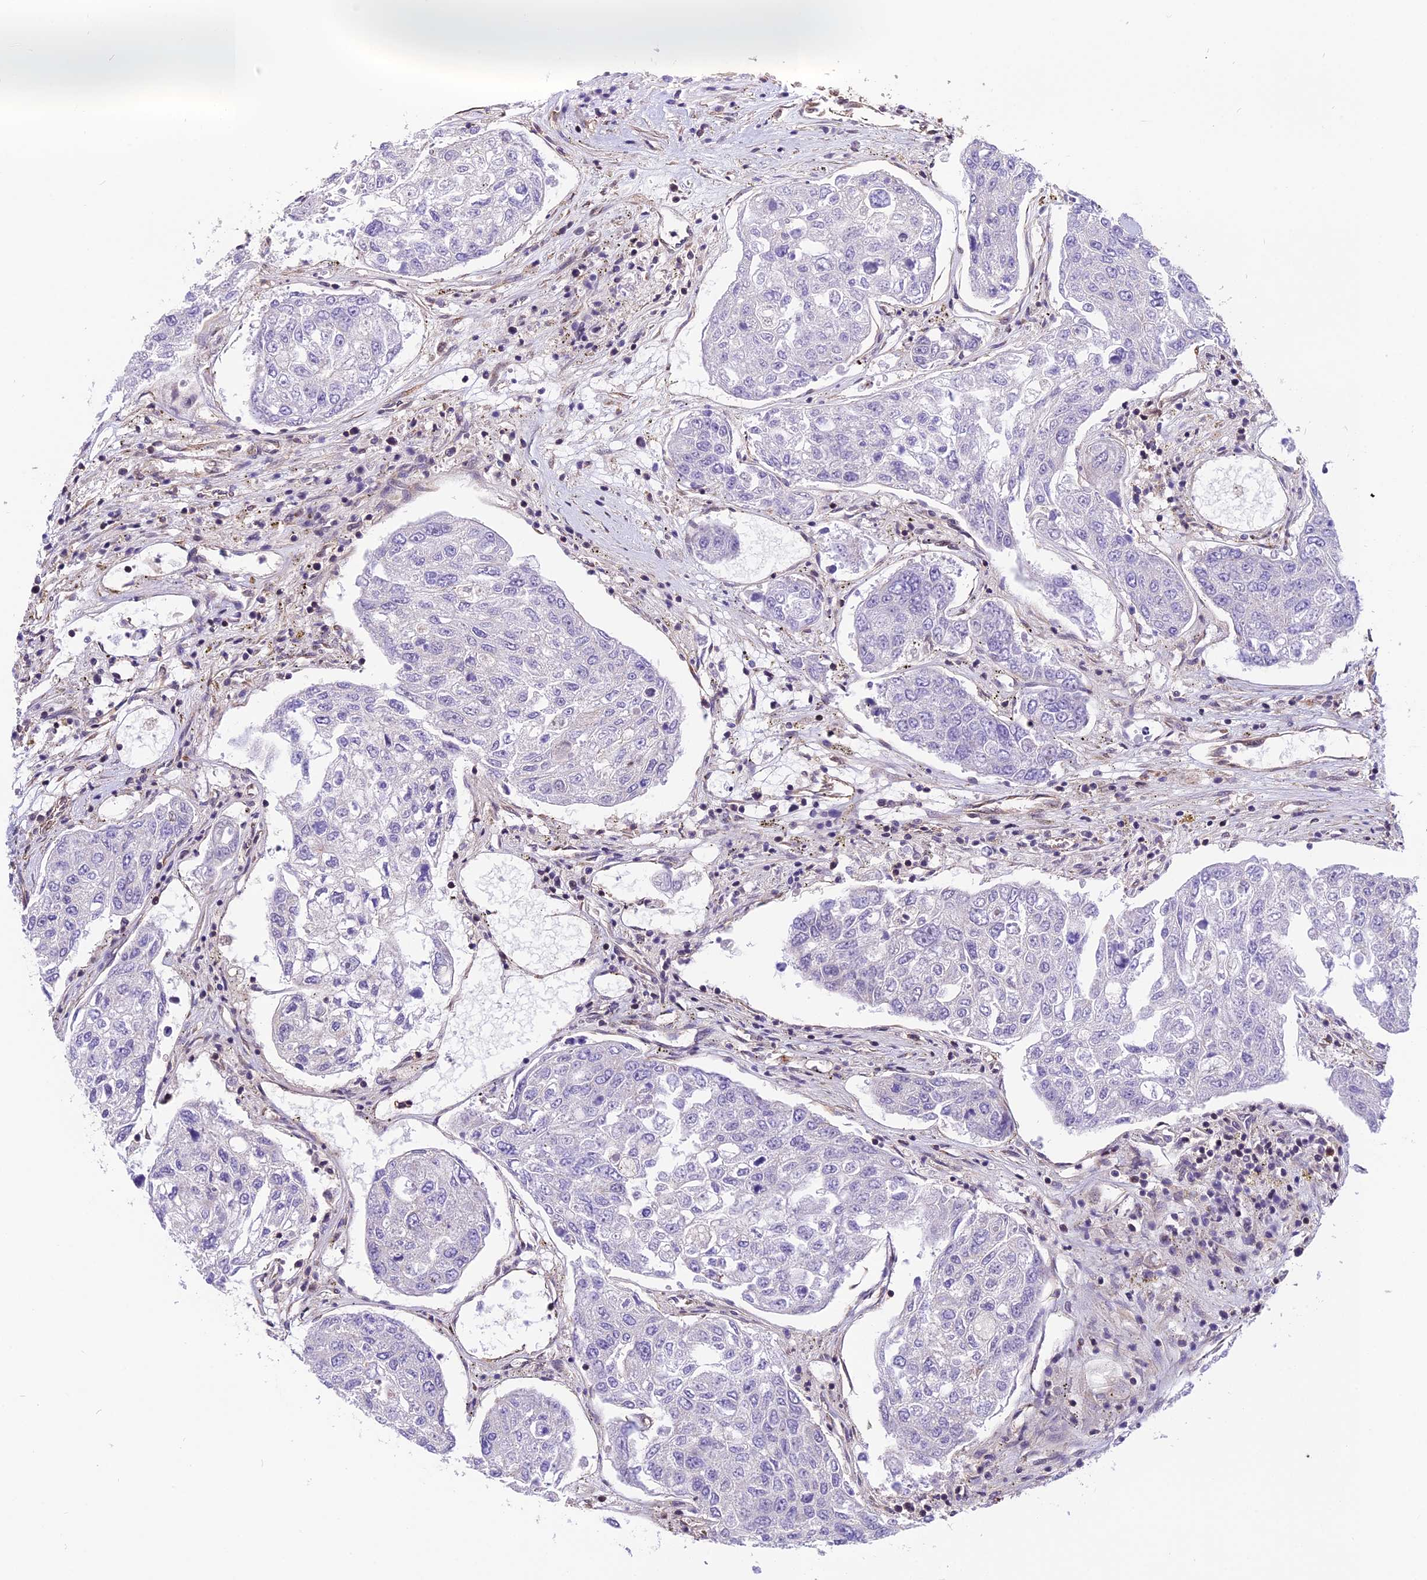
{"staining": {"intensity": "negative", "quantity": "none", "location": "none"}, "tissue": "urothelial cancer", "cell_type": "Tumor cells", "image_type": "cancer", "snomed": [{"axis": "morphology", "description": "Urothelial carcinoma, High grade"}, {"axis": "topography", "description": "Lymph node"}, {"axis": "topography", "description": "Urinary bladder"}], "caption": "IHC micrograph of neoplastic tissue: urothelial carcinoma (high-grade) stained with DAB (3,3'-diaminobenzidine) reveals no significant protein staining in tumor cells.", "gene": "ZC3H4", "patient": {"sex": "male", "age": 51}}